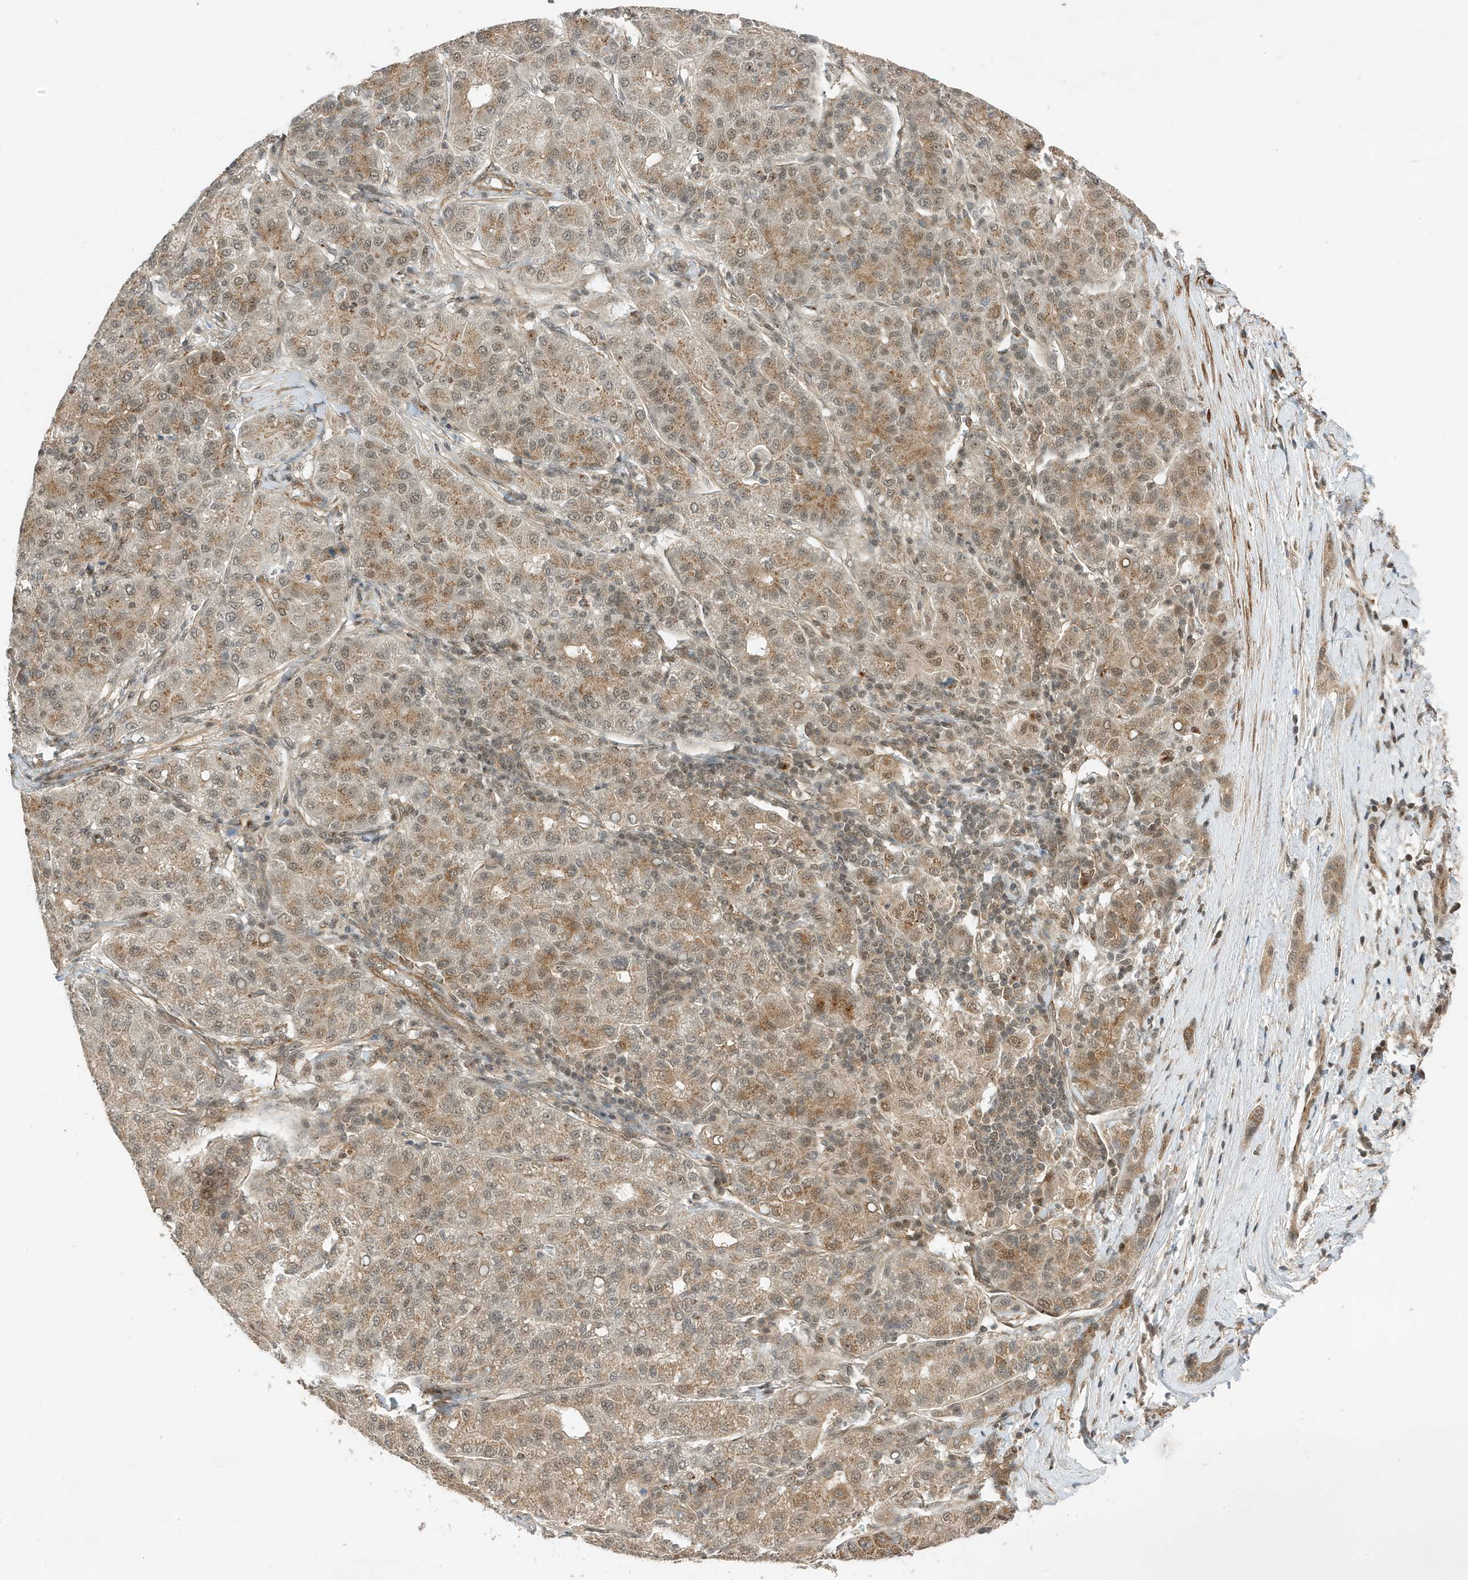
{"staining": {"intensity": "weak", "quantity": ">75%", "location": "cytoplasmic/membranous,nuclear"}, "tissue": "liver cancer", "cell_type": "Tumor cells", "image_type": "cancer", "snomed": [{"axis": "morphology", "description": "Carcinoma, Hepatocellular, NOS"}, {"axis": "topography", "description": "Liver"}], "caption": "Immunohistochemical staining of liver cancer (hepatocellular carcinoma) demonstrates low levels of weak cytoplasmic/membranous and nuclear expression in approximately >75% of tumor cells.", "gene": "MAST3", "patient": {"sex": "male", "age": 65}}